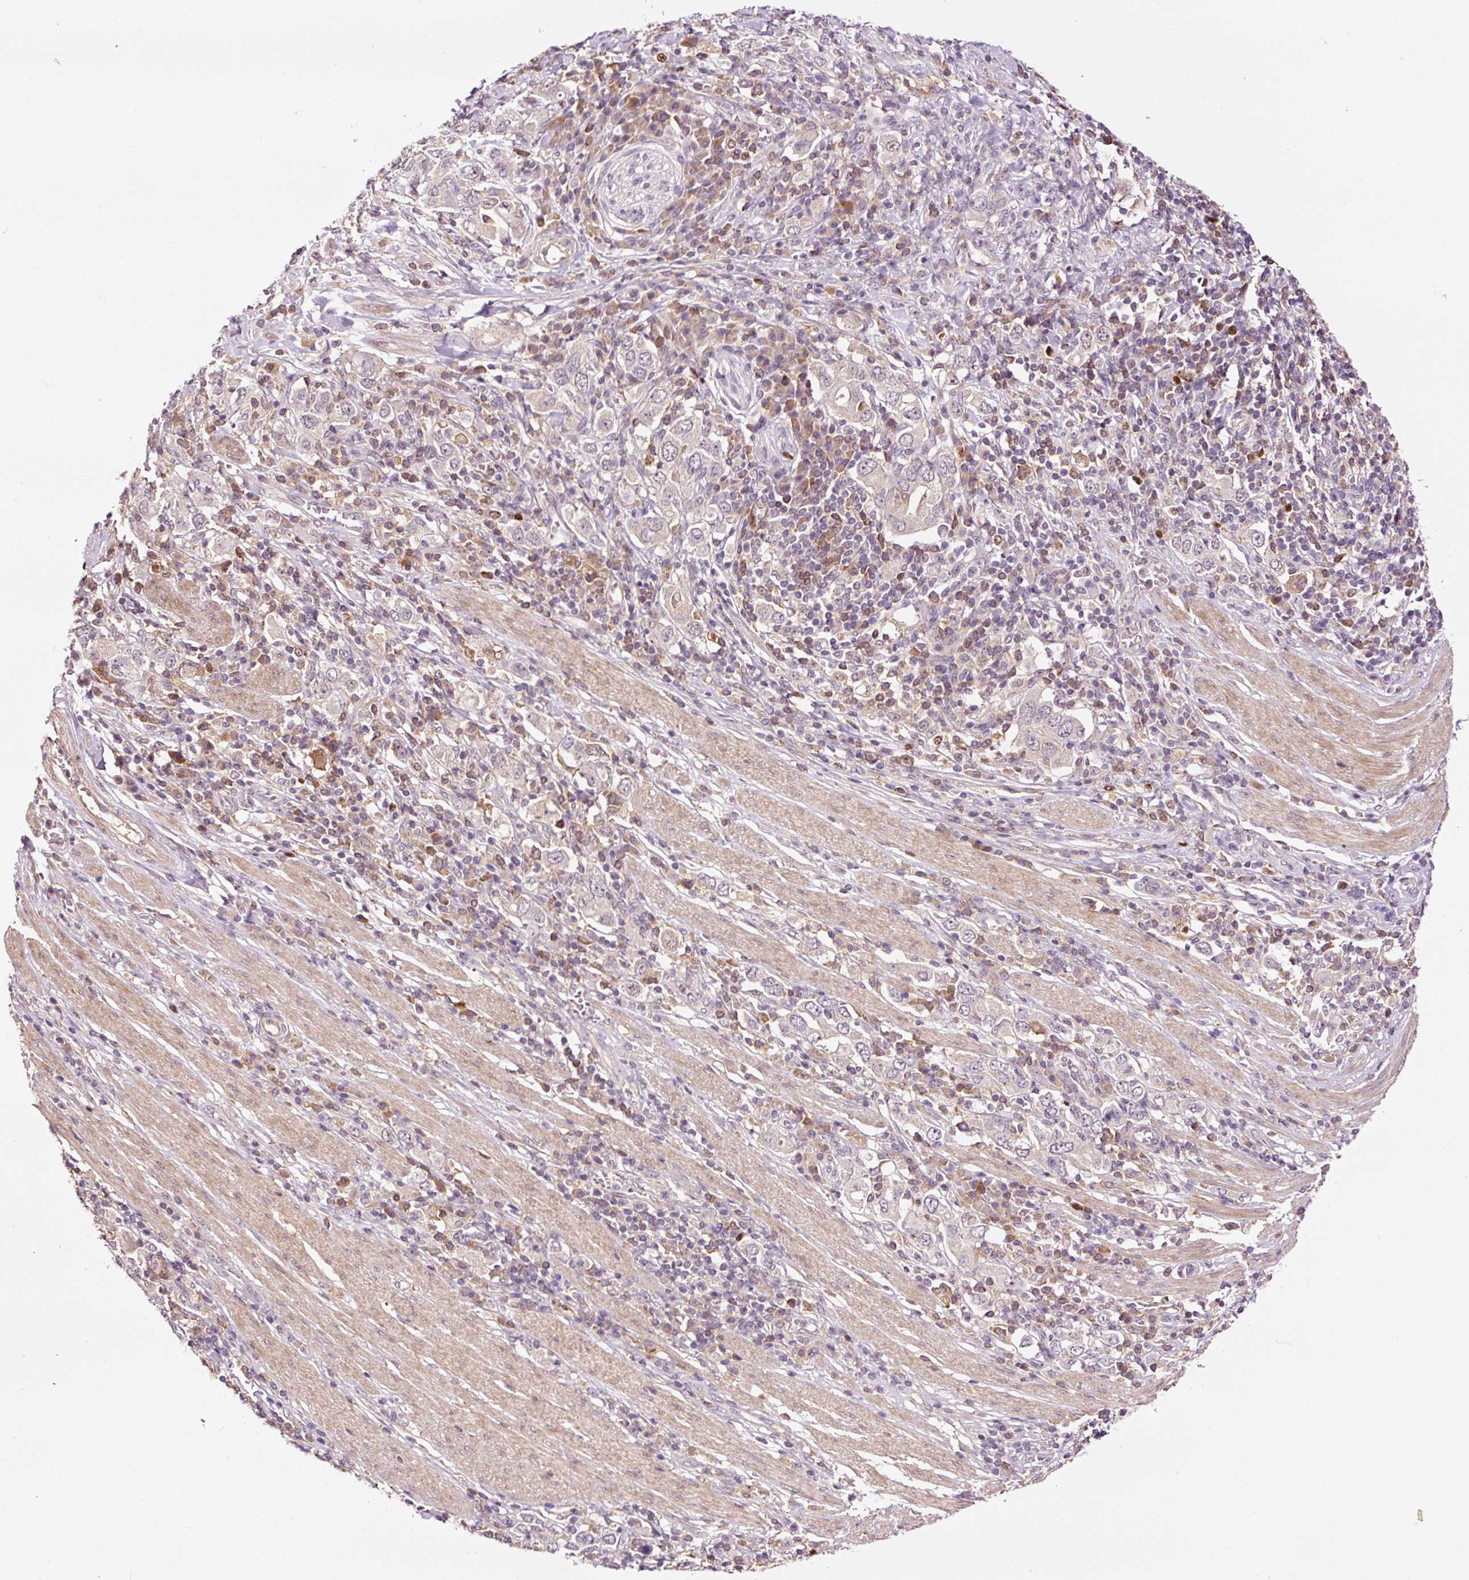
{"staining": {"intensity": "negative", "quantity": "none", "location": "none"}, "tissue": "stomach cancer", "cell_type": "Tumor cells", "image_type": "cancer", "snomed": [{"axis": "morphology", "description": "Adenocarcinoma, NOS"}, {"axis": "topography", "description": "Stomach, upper"}, {"axis": "topography", "description": "Stomach"}], "caption": "Human stomach adenocarcinoma stained for a protein using immunohistochemistry (IHC) demonstrates no positivity in tumor cells.", "gene": "DPPA4", "patient": {"sex": "male", "age": 62}}